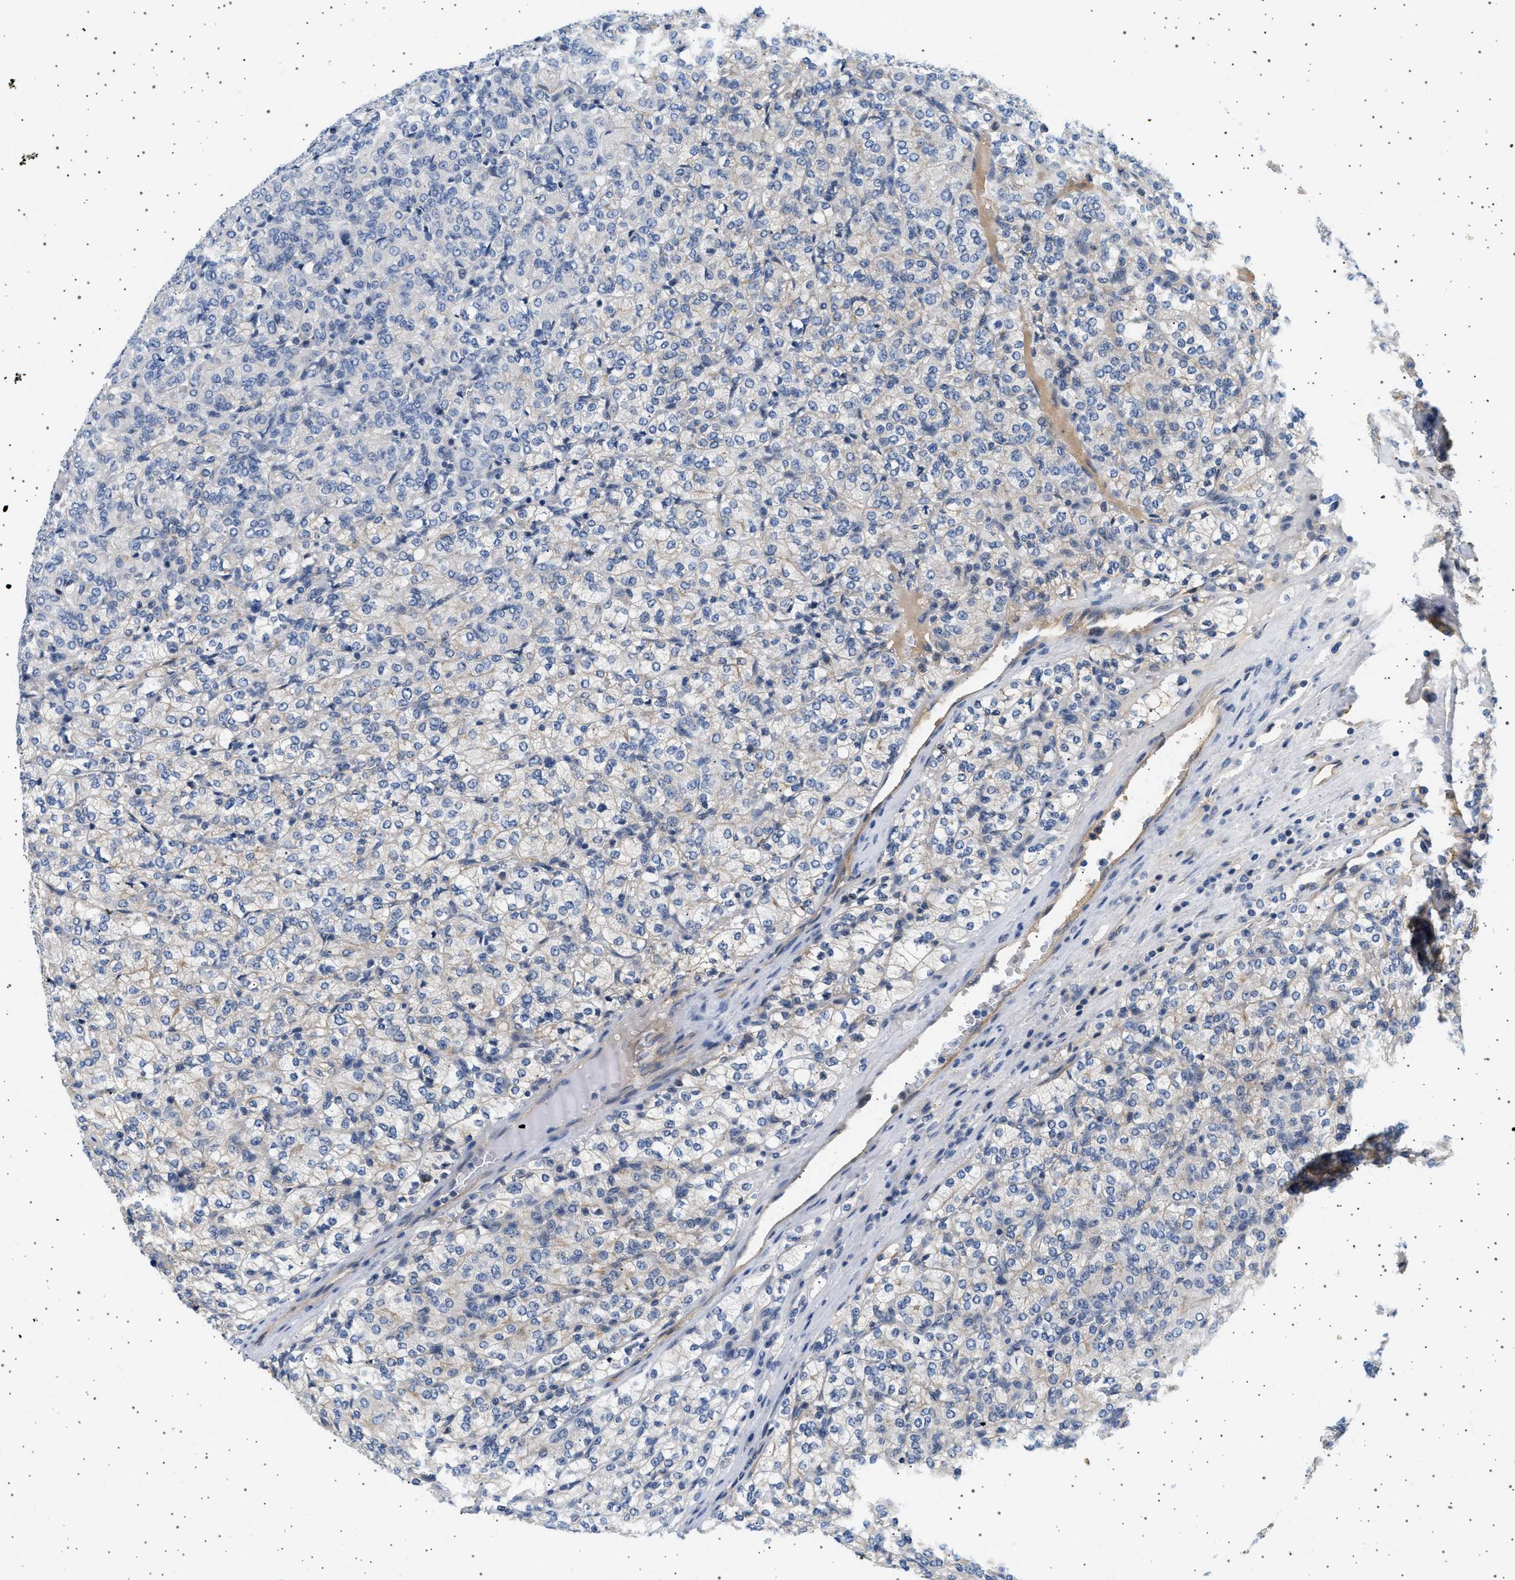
{"staining": {"intensity": "weak", "quantity": "25%-75%", "location": "cytoplasmic/membranous"}, "tissue": "renal cancer", "cell_type": "Tumor cells", "image_type": "cancer", "snomed": [{"axis": "morphology", "description": "Adenocarcinoma, NOS"}, {"axis": "topography", "description": "Kidney"}], "caption": "DAB (3,3'-diaminobenzidine) immunohistochemical staining of renal cancer demonstrates weak cytoplasmic/membranous protein expression in approximately 25%-75% of tumor cells. The staining is performed using DAB brown chromogen to label protein expression. The nuclei are counter-stained blue using hematoxylin.", "gene": "PLPP6", "patient": {"sex": "male", "age": 77}}